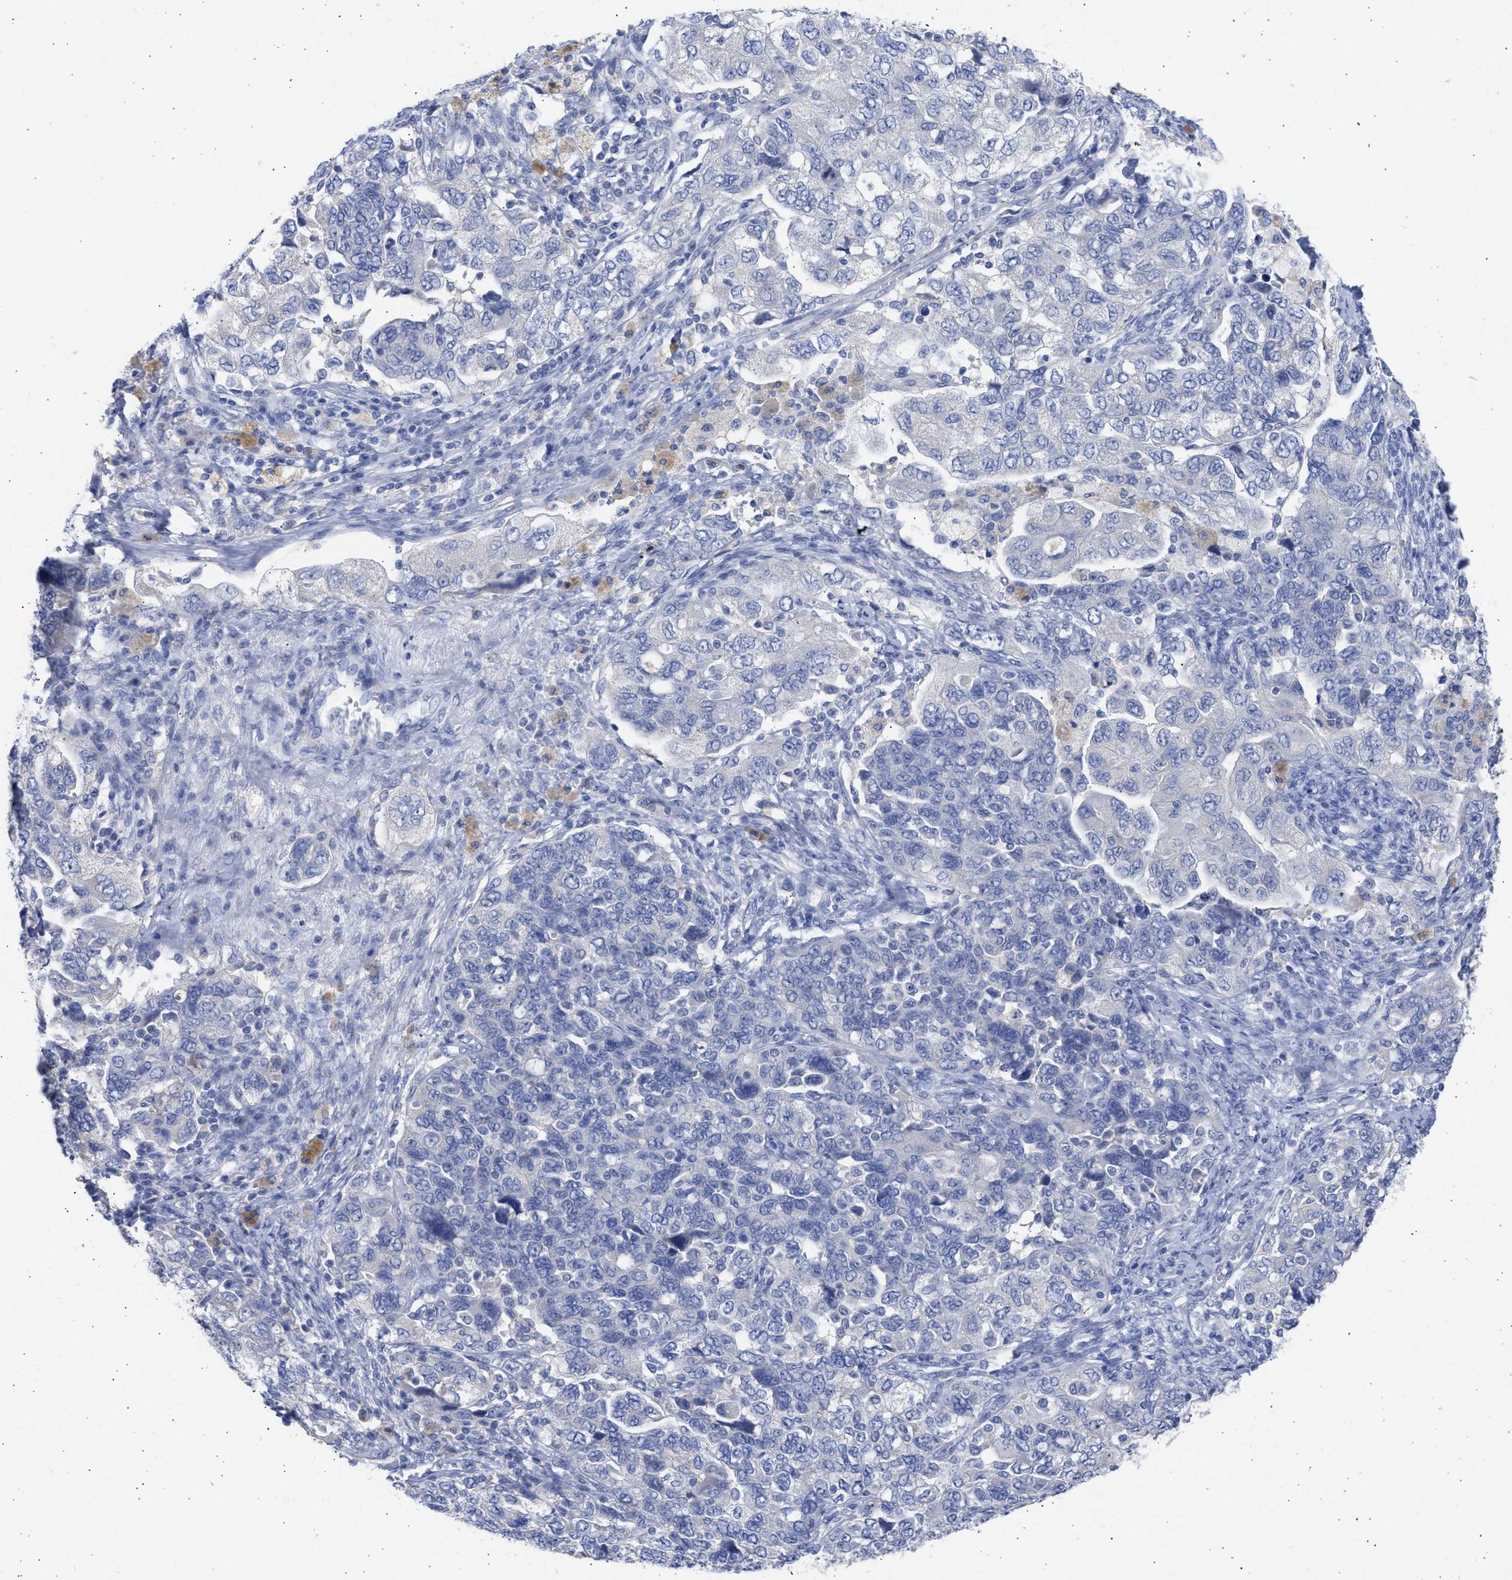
{"staining": {"intensity": "negative", "quantity": "none", "location": "none"}, "tissue": "ovarian cancer", "cell_type": "Tumor cells", "image_type": "cancer", "snomed": [{"axis": "morphology", "description": "Carcinoma, NOS"}, {"axis": "morphology", "description": "Cystadenocarcinoma, serous, NOS"}, {"axis": "topography", "description": "Ovary"}], "caption": "Serous cystadenocarcinoma (ovarian) stained for a protein using immunohistochemistry demonstrates no expression tumor cells.", "gene": "RSPH1", "patient": {"sex": "female", "age": 69}}